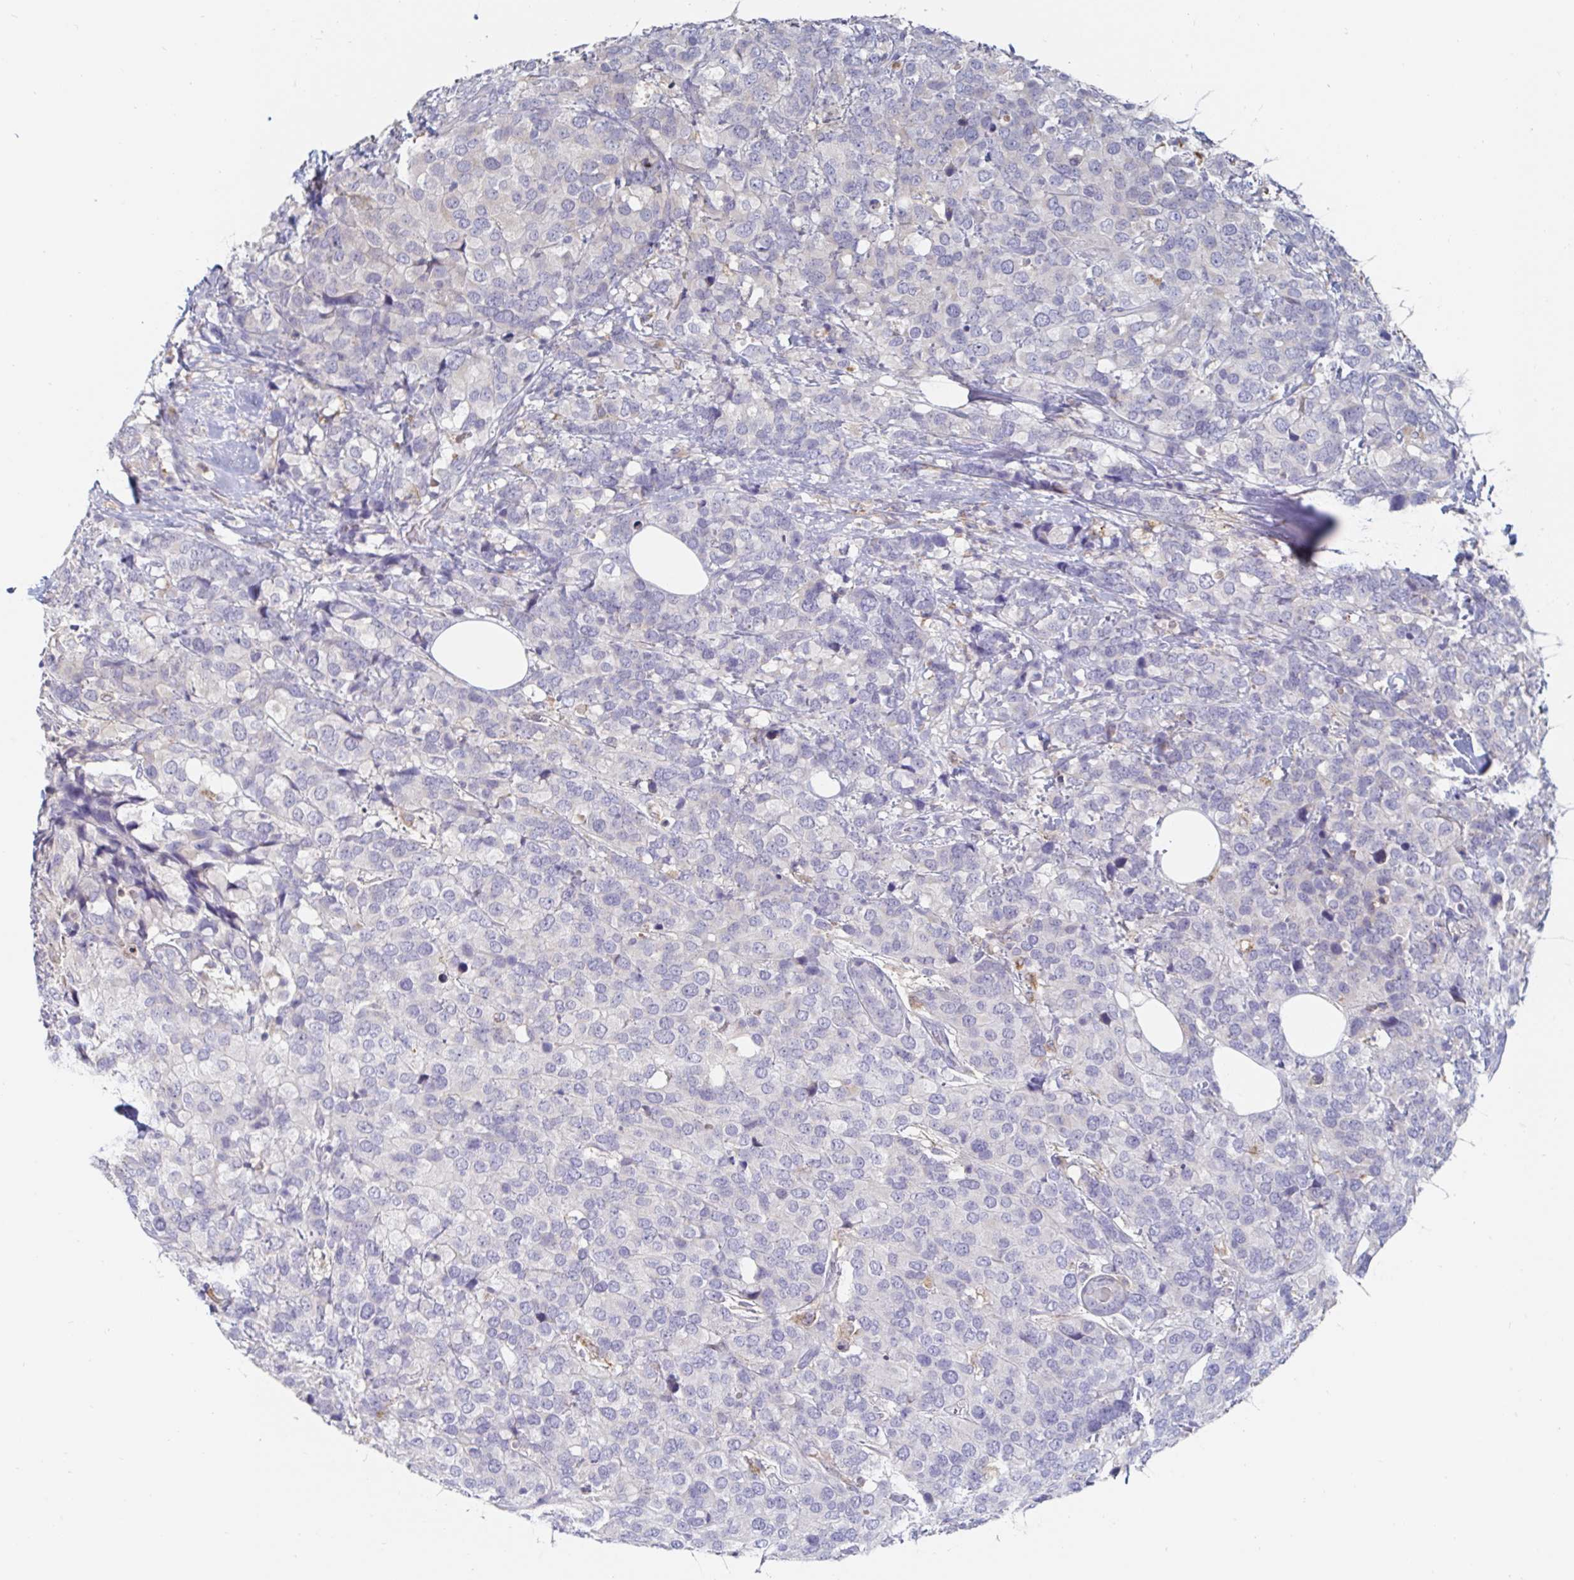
{"staining": {"intensity": "negative", "quantity": "none", "location": "none"}, "tissue": "breast cancer", "cell_type": "Tumor cells", "image_type": "cancer", "snomed": [{"axis": "morphology", "description": "Lobular carcinoma"}, {"axis": "topography", "description": "Breast"}], "caption": "Tumor cells show no significant positivity in breast cancer.", "gene": "SPPL3", "patient": {"sex": "female", "age": 59}}